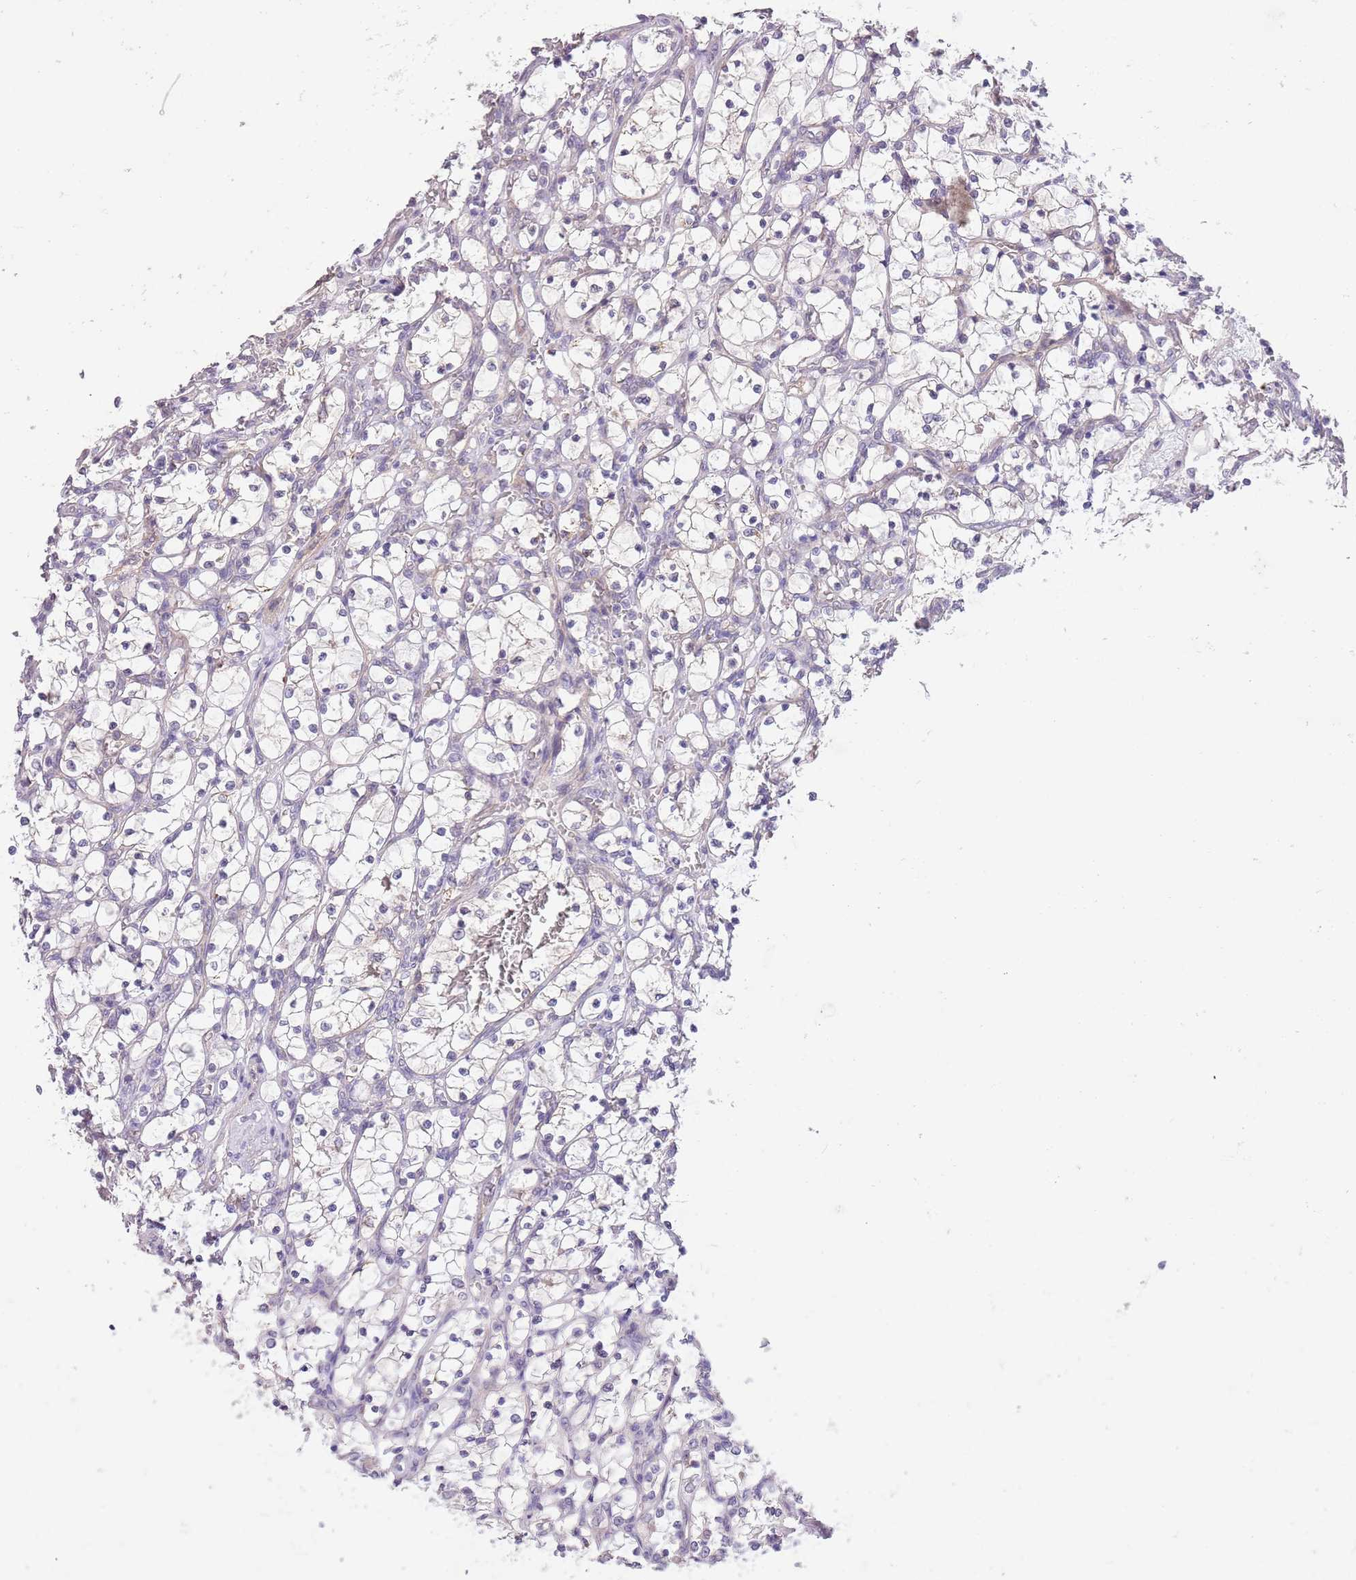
{"staining": {"intensity": "negative", "quantity": "none", "location": "none"}, "tissue": "renal cancer", "cell_type": "Tumor cells", "image_type": "cancer", "snomed": [{"axis": "morphology", "description": "Adenocarcinoma, NOS"}, {"axis": "topography", "description": "Kidney"}], "caption": "IHC histopathology image of renal cancer (adenocarcinoma) stained for a protein (brown), which demonstrates no expression in tumor cells.", "gene": "ZNF658", "patient": {"sex": "female", "age": 69}}